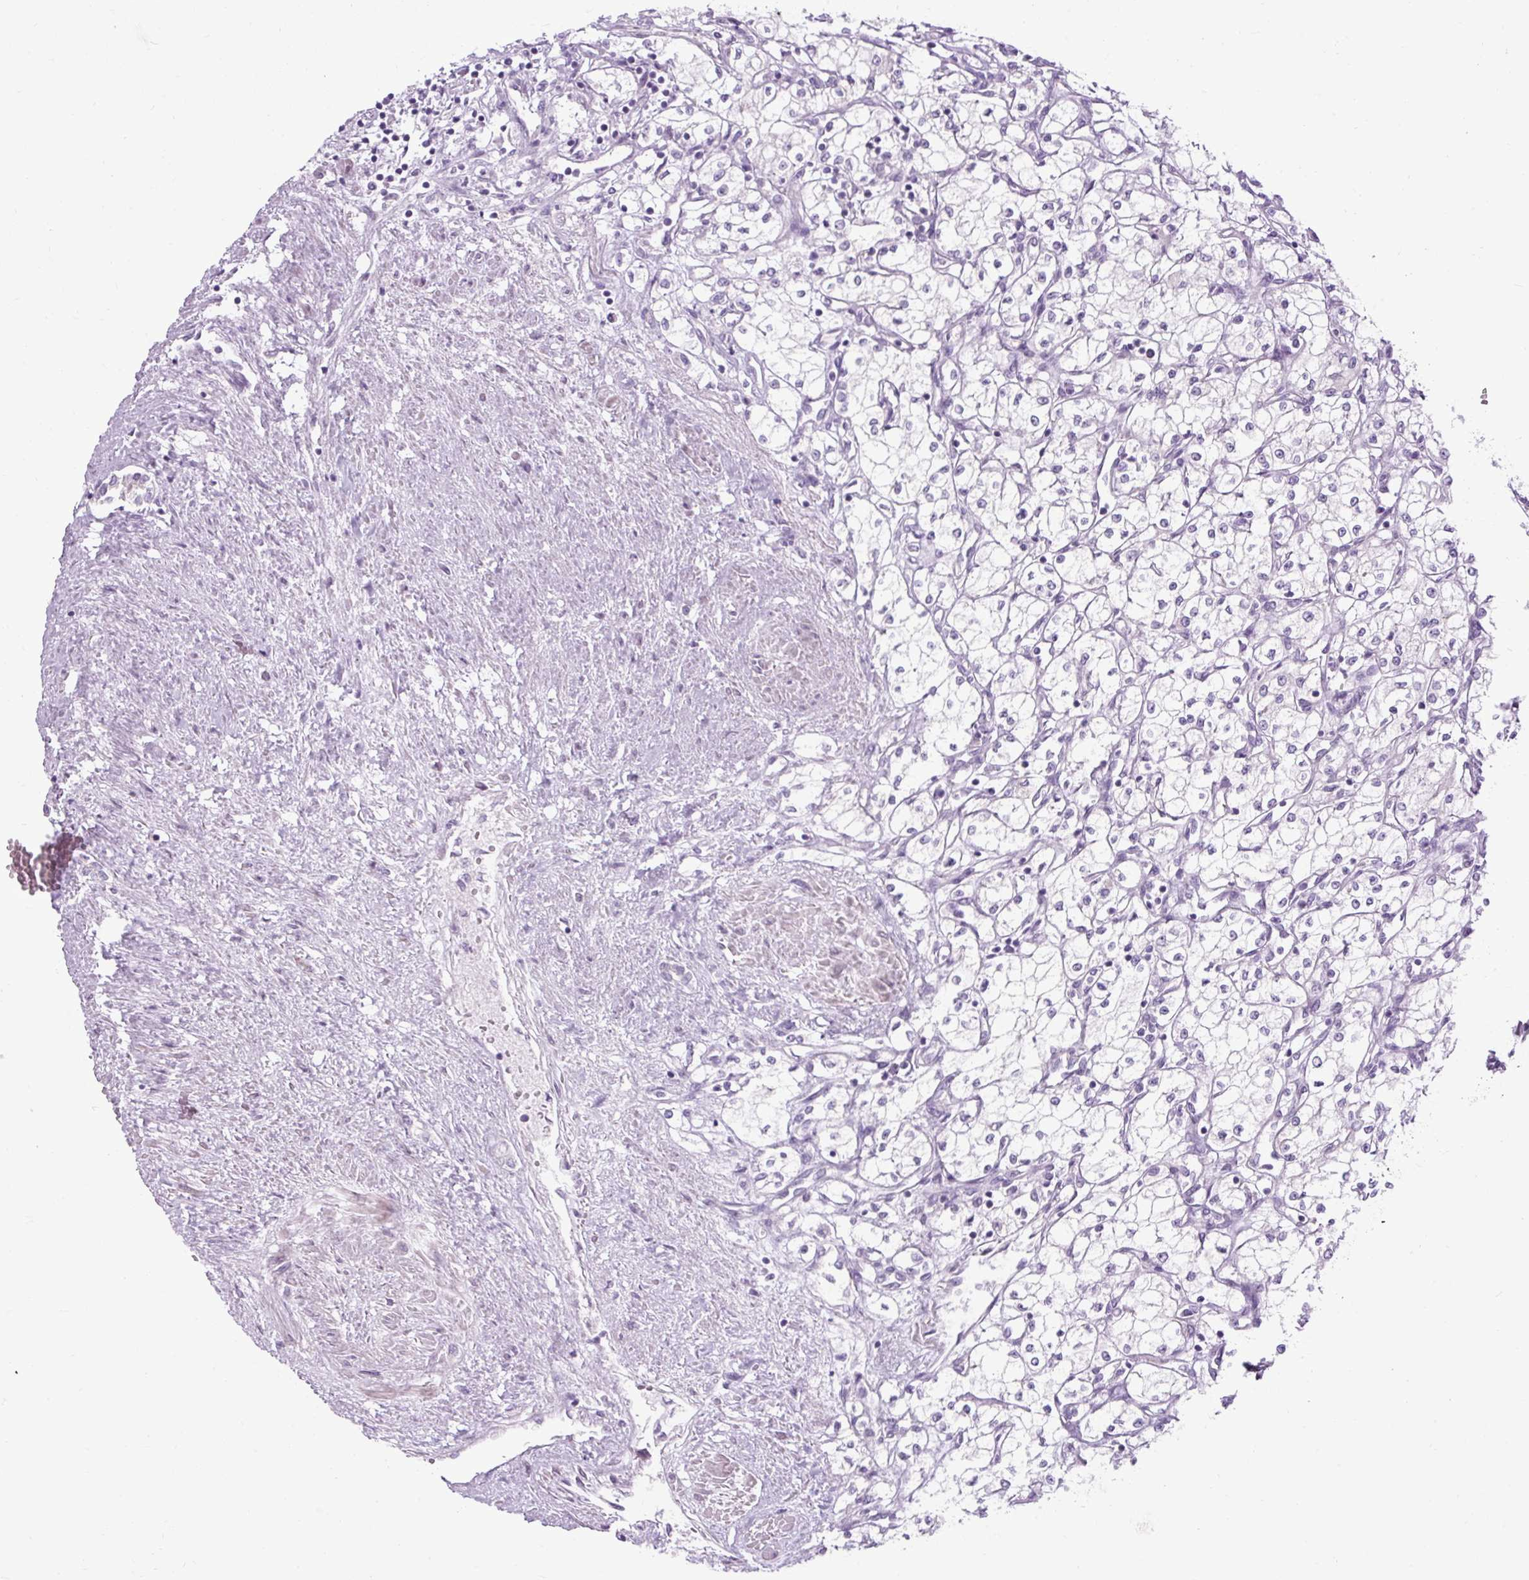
{"staining": {"intensity": "negative", "quantity": "none", "location": "none"}, "tissue": "renal cancer", "cell_type": "Tumor cells", "image_type": "cancer", "snomed": [{"axis": "morphology", "description": "Adenocarcinoma, NOS"}, {"axis": "topography", "description": "Kidney"}], "caption": "Immunohistochemistry (IHC) image of neoplastic tissue: human renal cancer (adenocarcinoma) stained with DAB displays no significant protein positivity in tumor cells.", "gene": "ARRDC2", "patient": {"sex": "male", "age": 59}}